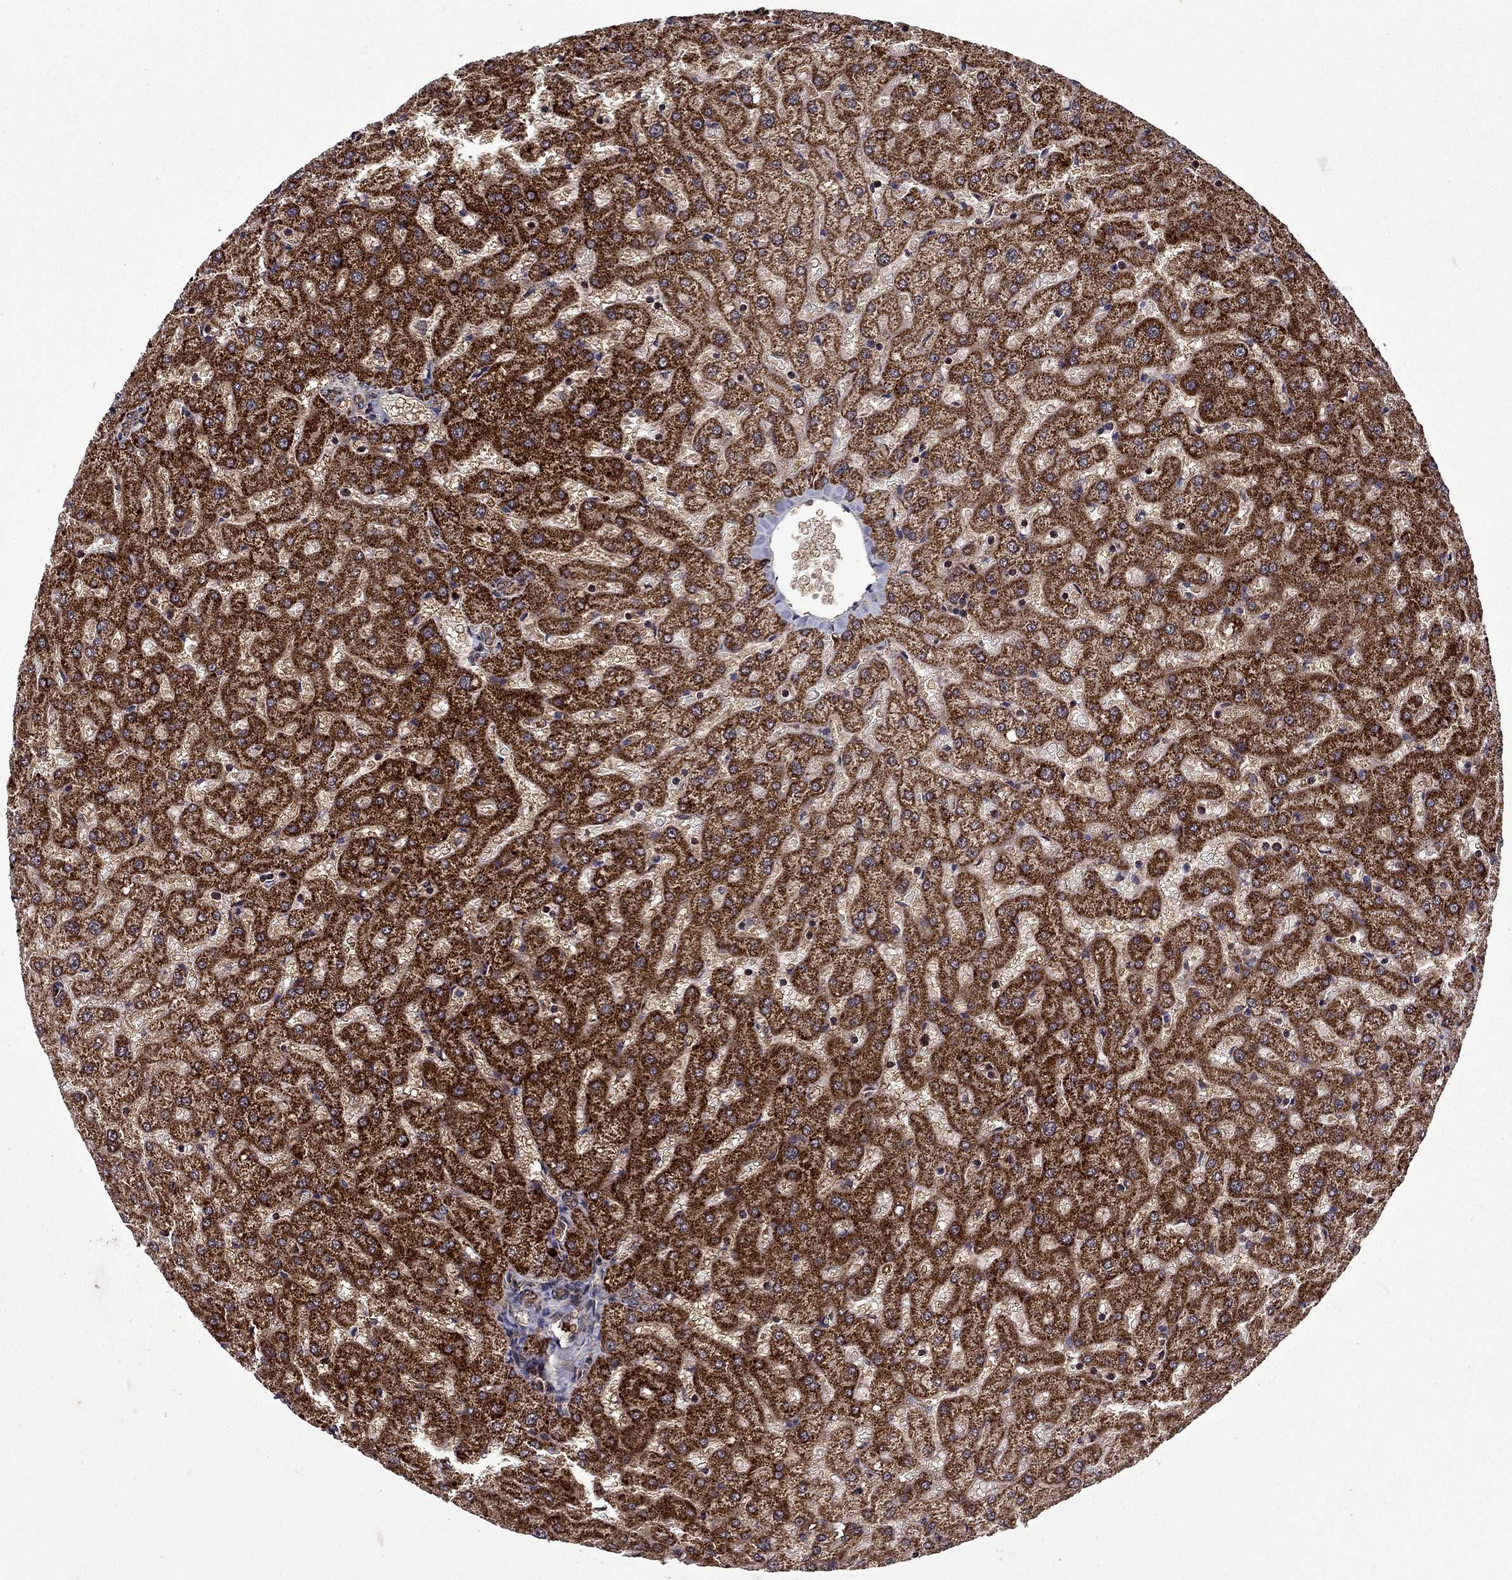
{"staining": {"intensity": "moderate", "quantity": "25%-75%", "location": "cytoplasmic/membranous"}, "tissue": "liver", "cell_type": "Cholangiocytes", "image_type": "normal", "snomed": [{"axis": "morphology", "description": "Normal tissue, NOS"}, {"axis": "topography", "description": "Liver"}], "caption": "This histopathology image exhibits immunohistochemistry staining of normal liver, with medium moderate cytoplasmic/membranous staining in approximately 25%-75% of cholangiocytes.", "gene": "TAB2", "patient": {"sex": "female", "age": 50}}